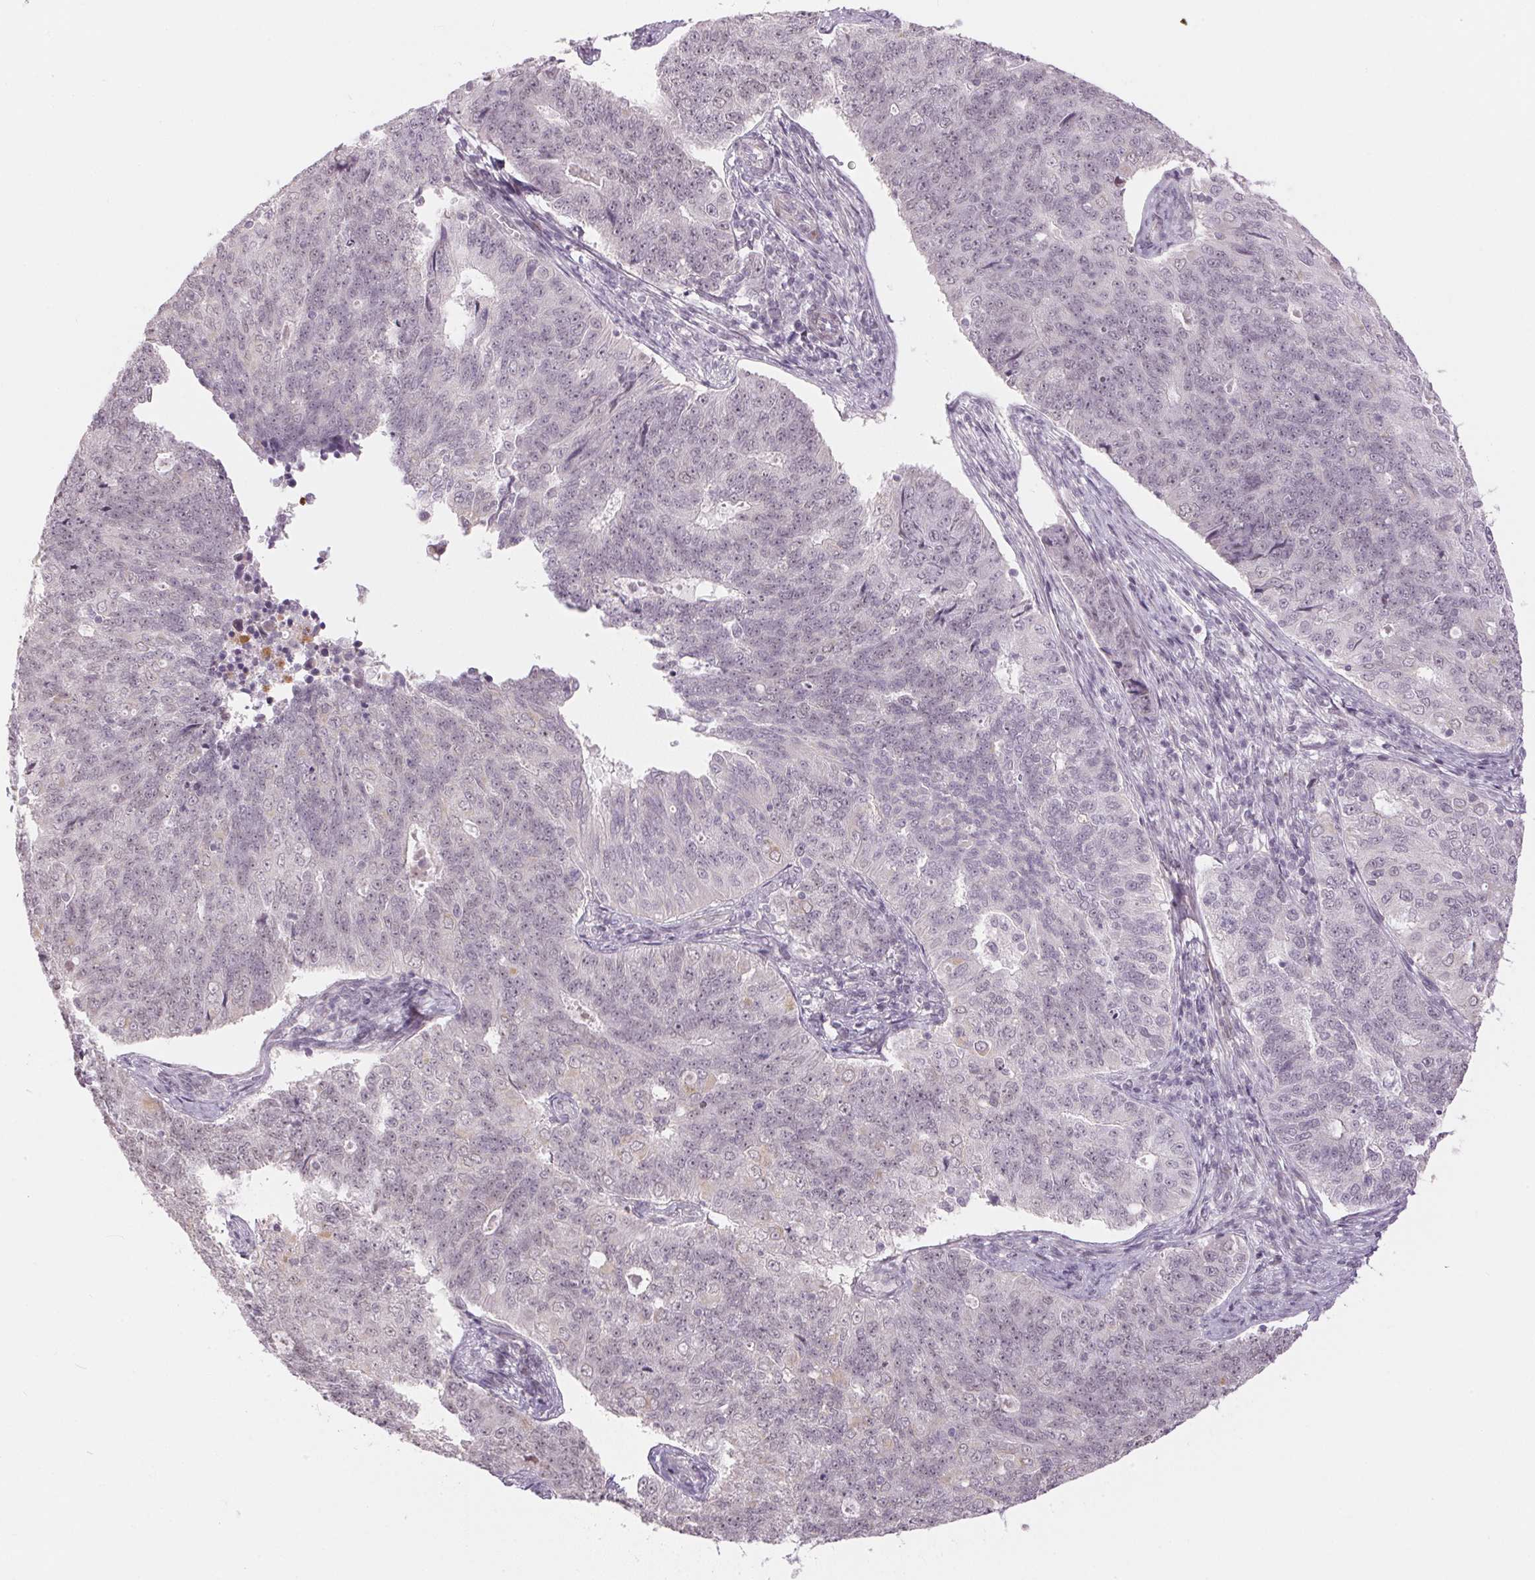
{"staining": {"intensity": "negative", "quantity": "none", "location": "none"}, "tissue": "endometrial cancer", "cell_type": "Tumor cells", "image_type": "cancer", "snomed": [{"axis": "morphology", "description": "Adenocarcinoma, NOS"}, {"axis": "topography", "description": "Endometrium"}], "caption": "Human endometrial adenocarcinoma stained for a protein using immunohistochemistry exhibits no expression in tumor cells.", "gene": "GDAP1L1", "patient": {"sex": "female", "age": 43}}